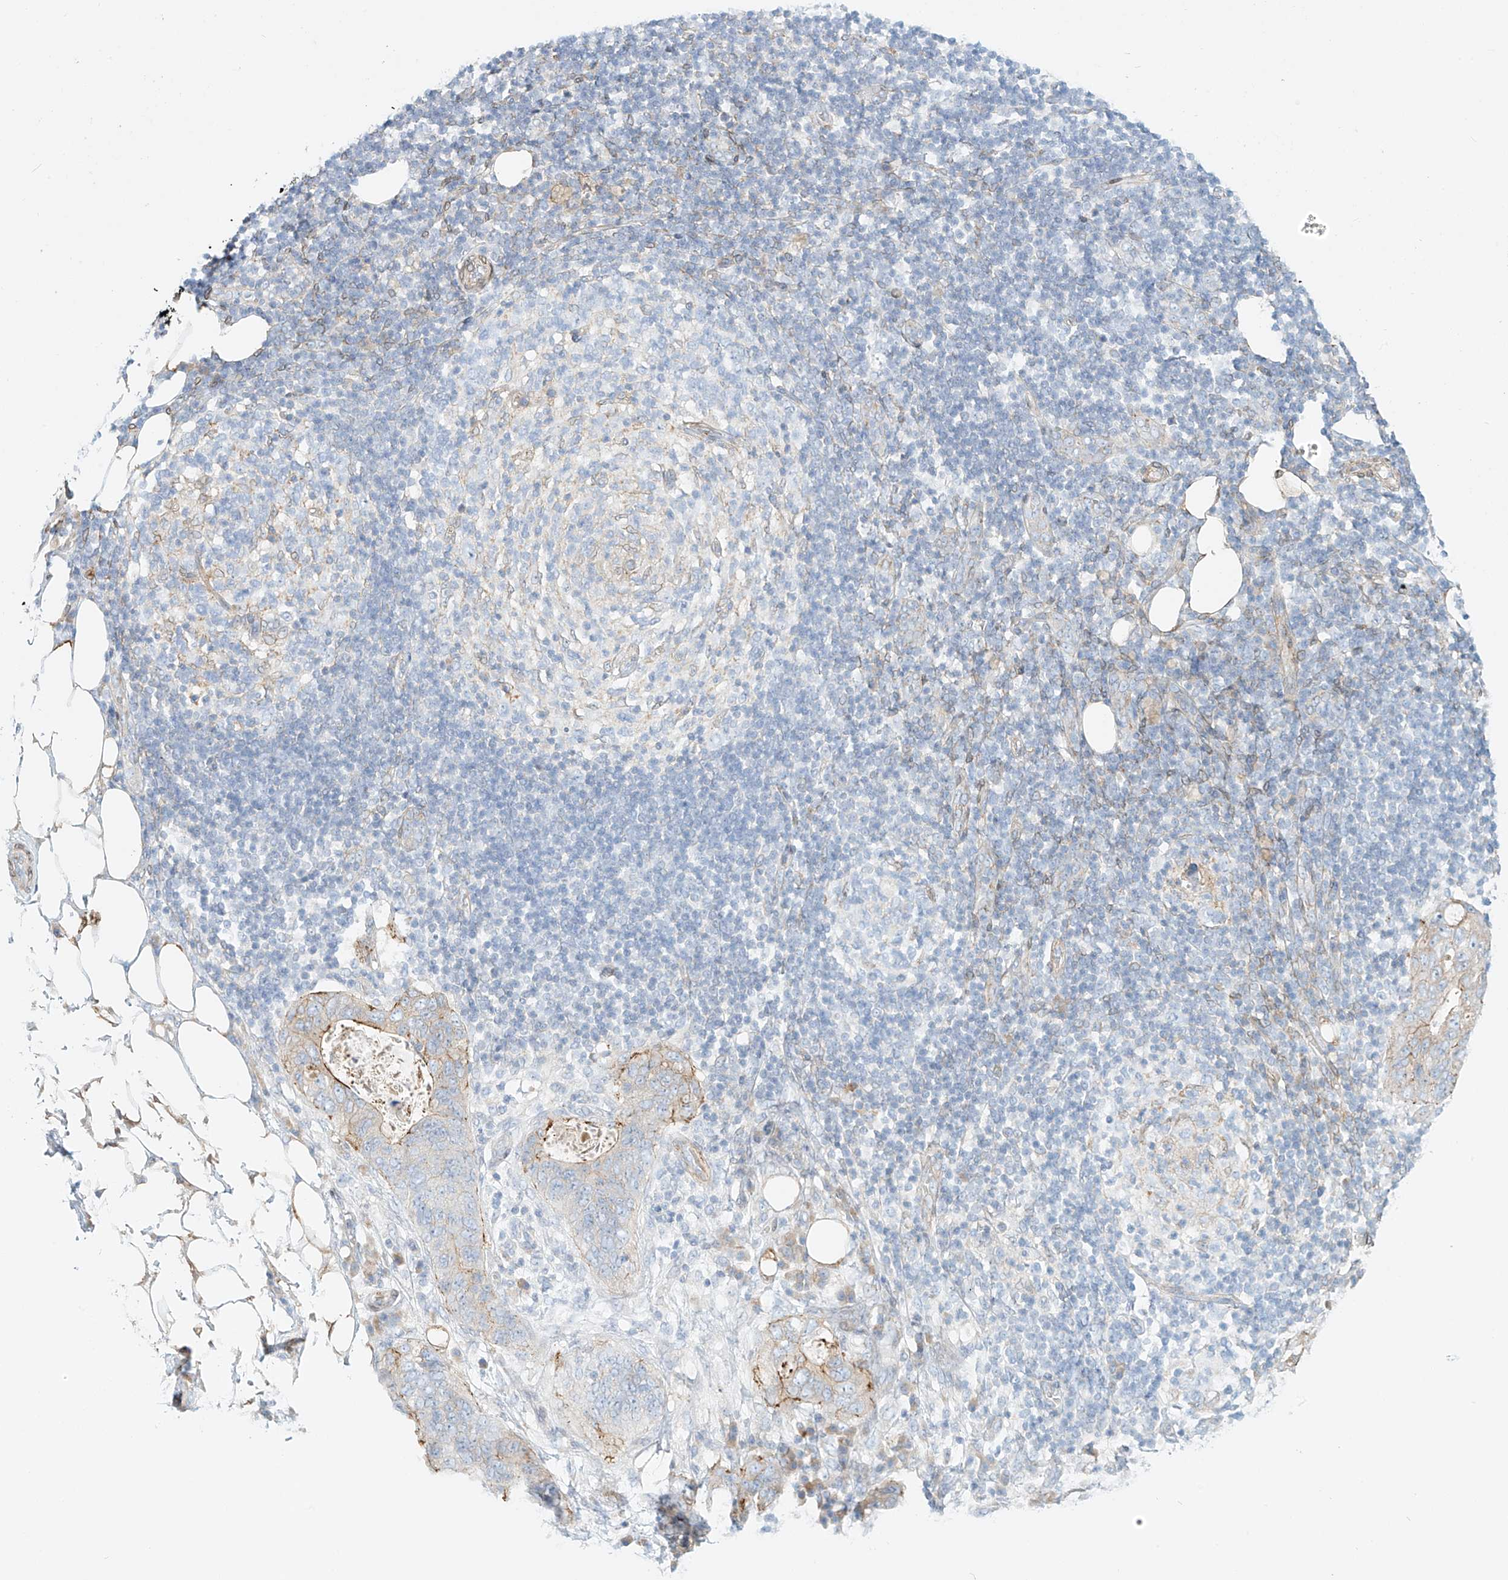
{"staining": {"intensity": "moderate", "quantity": "<25%", "location": "cytoplasmic/membranous"}, "tissue": "stomach cancer", "cell_type": "Tumor cells", "image_type": "cancer", "snomed": [{"axis": "morphology", "description": "Adenocarcinoma, NOS"}, {"axis": "topography", "description": "Stomach"}], "caption": "Immunohistochemistry (IHC) (DAB (3,3'-diaminobenzidine)) staining of stomach adenocarcinoma exhibits moderate cytoplasmic/membranous protein staining in approximately <25% of tumor cells.", "gene": "PCYOX1", "patient": {"sex": "female", "age": 89}}